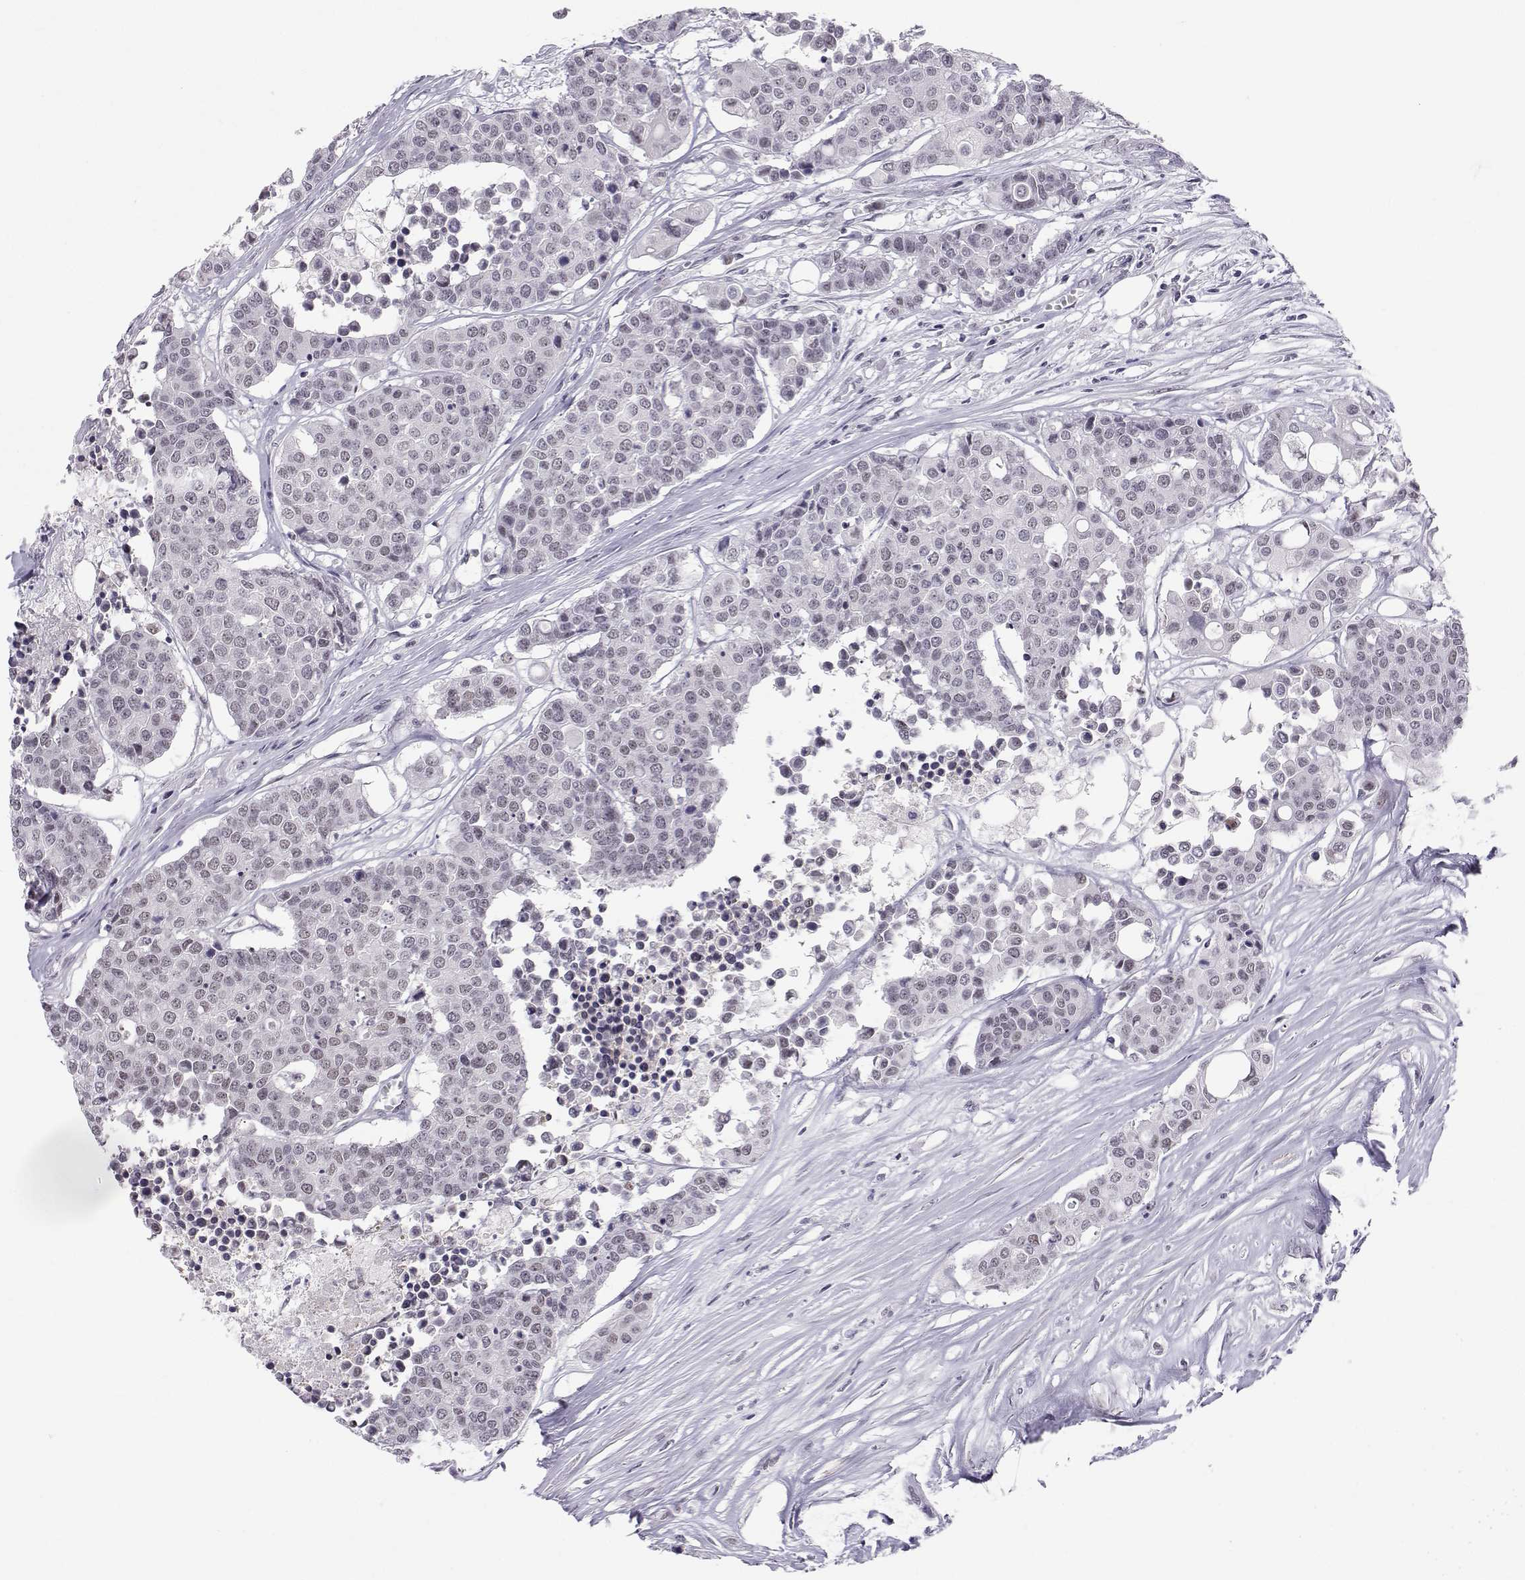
{"staining": {"intensity": "negative", "quantity": "none", "location": "none"}, "tissue": "carcinoid", "cell_type": "Tumor cells", "image_type": "cancer", "snomed": [{"axis": "morphology", "description": "Carcinoid, malignant, NOS"}, {"axis": "topography", "description": "Colon"}], "caption": "Immunohistochemistry image of human carcinoid stained for a protein (brown), which reveals no staining in tumor cells.", "gene": "MED26", "patient": {"sex": "male", "age": 81}}